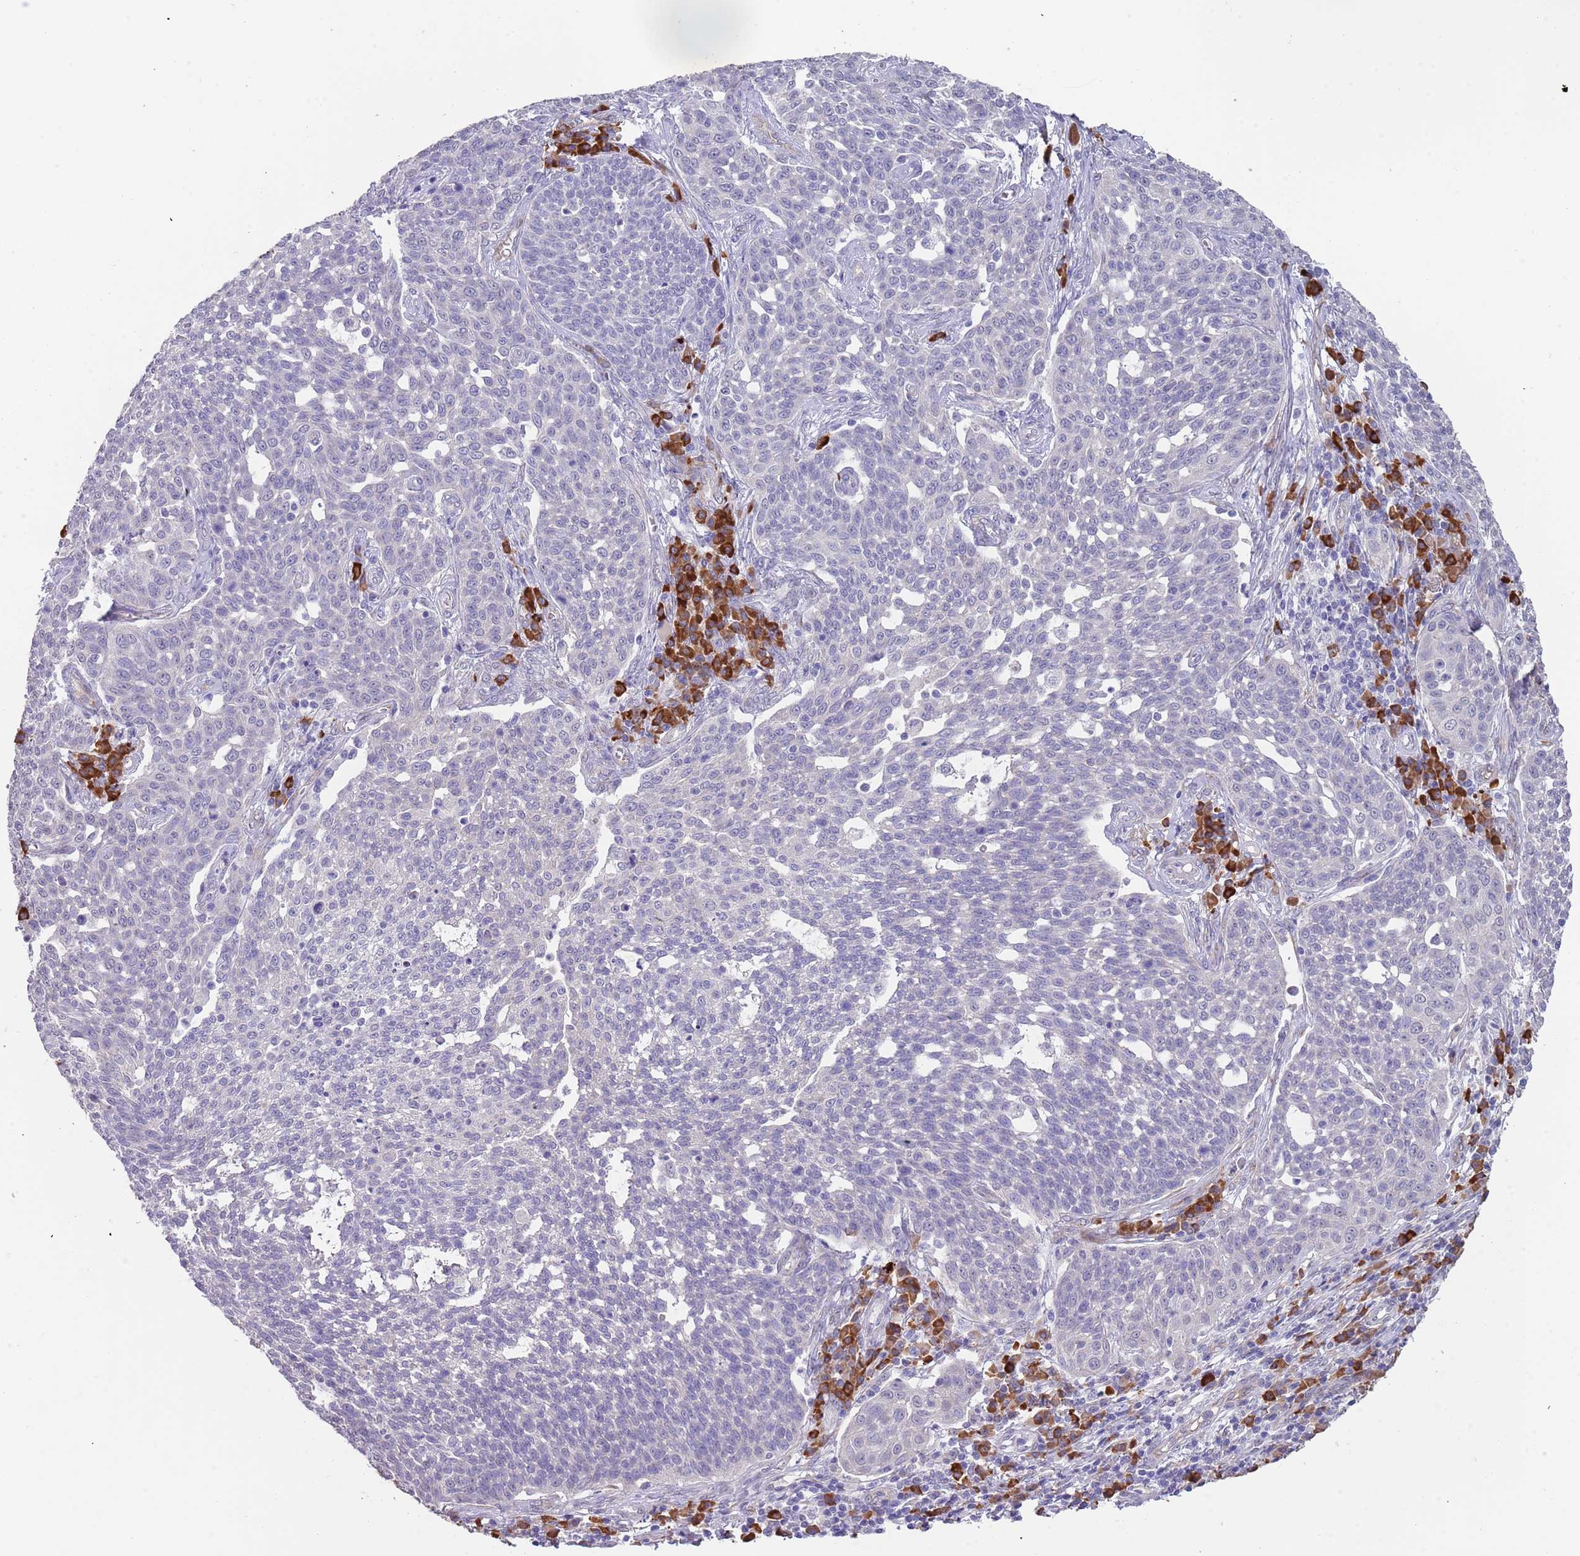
{"staining": {"intensity": "negative", "quantity": "none", "location": "none"}, "tissue": "cervical cancer", "cell_type": "Tumor cells", "image_type": "cancer", "snomed": [{"axis": "morphology", "description": "Squamous cell carcinoma, NOS"}, {"axis": "topography", "description": "Cervix"}], "caption": "An immunohistochemistry photomicrograph of cervical squamous cell carcinoma is shown. There is no staining in tumor cells of cervical squamous cell carcinoma.", "gene": "TNRC6C", "patient": {"sex": "female", "age": 34}}